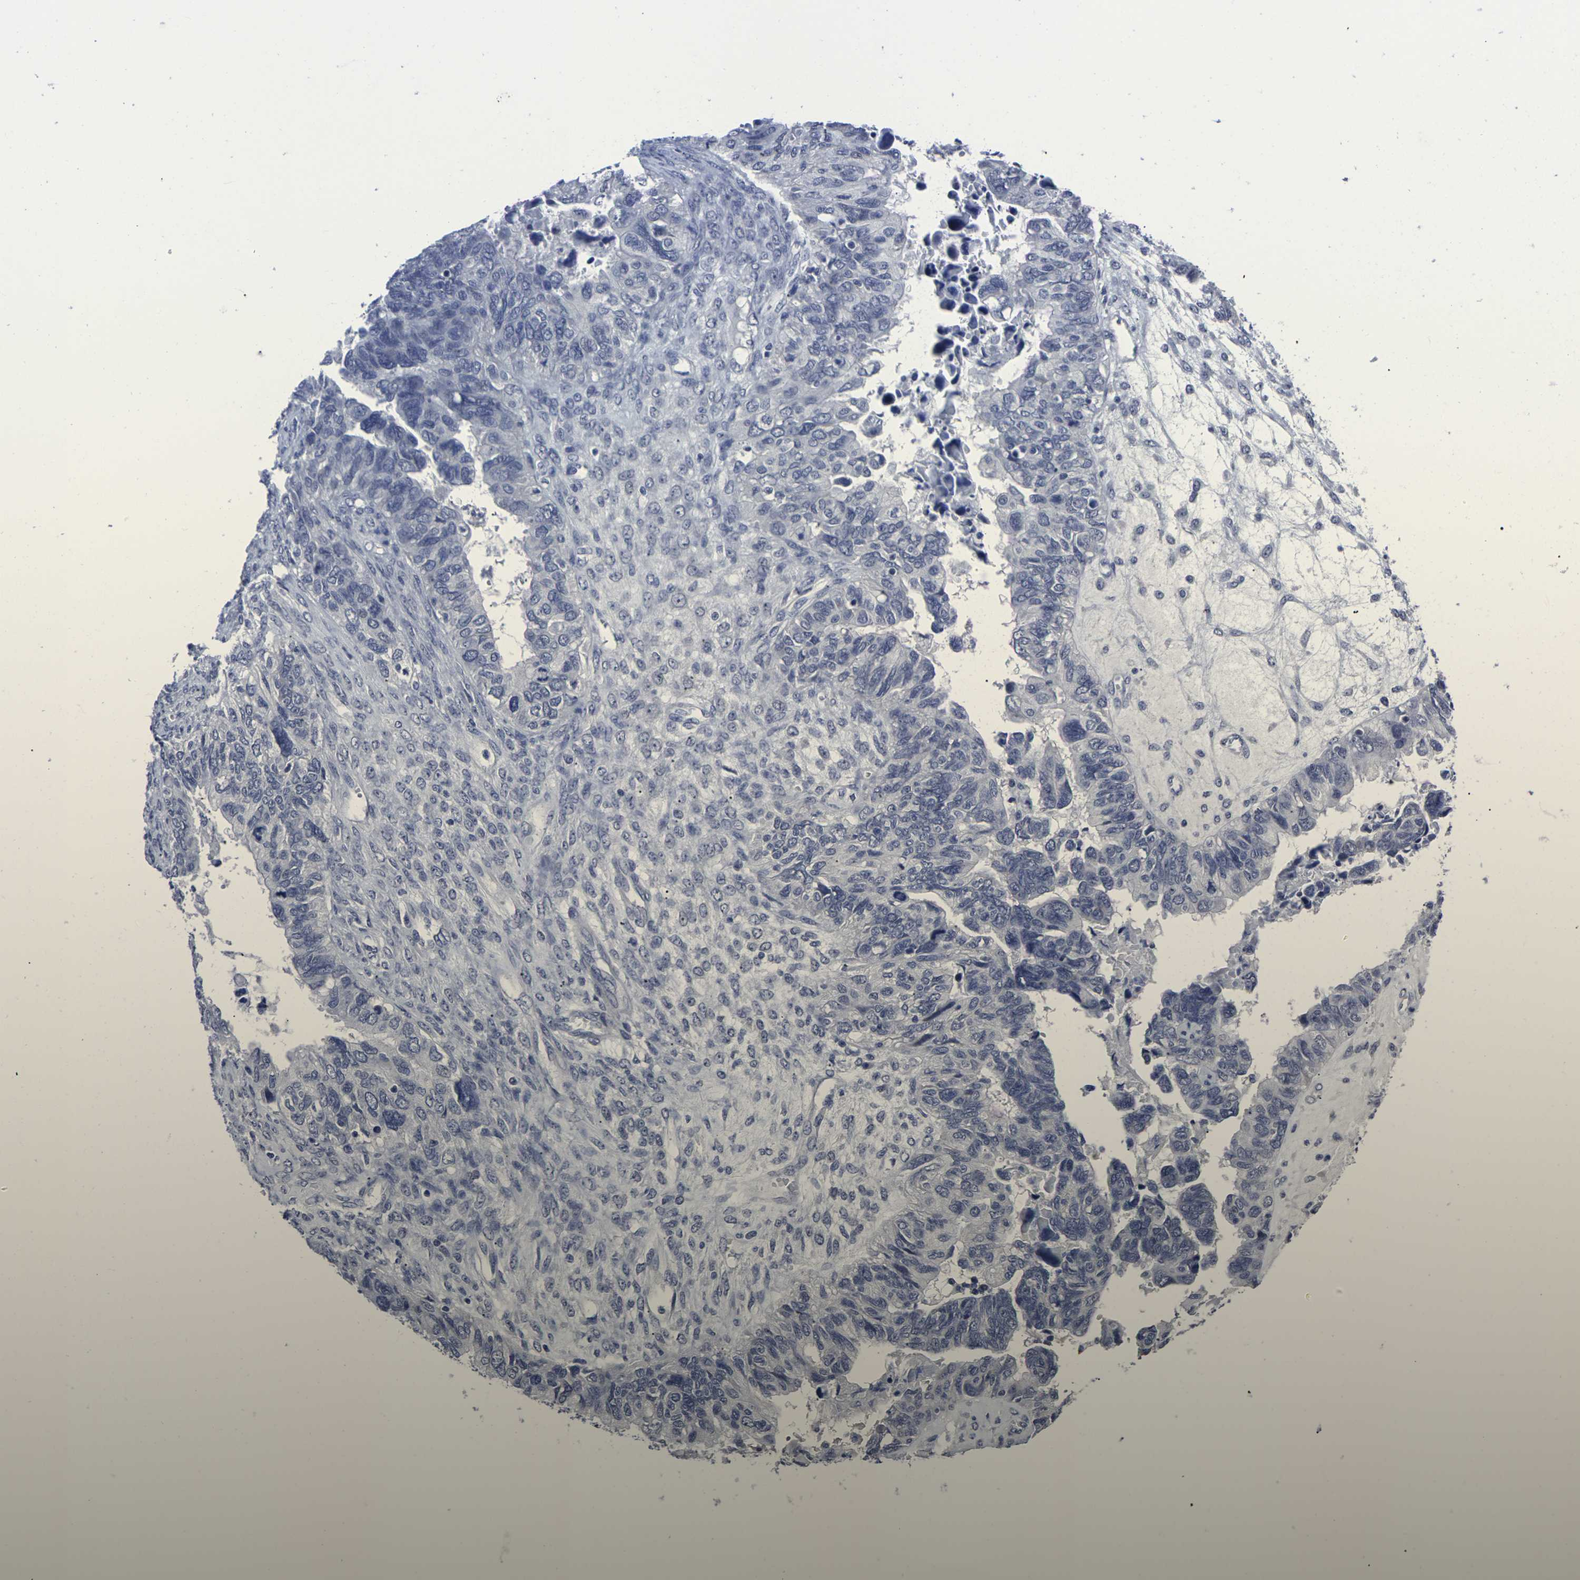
{"staining": {"intensity": "negative", "quantity": "none", "location": "none"}, "tissue": "ovarian cancer", "cell_type": "Tumor cells", "image_type": "cancer", "snomed": [{"axis": "morphology", "description": "Cystadenocarcinoma, serous, NOS"}, {"axis": "topography", "description": "Ovary"}], "caption": "Immunohistochemistry histopathology image of human ovarian serous cystadenocarcinoma stained for a protein (brown), which reveals no staining in tumor cells.", "gene": "MSANTD4", "patient": {"sex": "female", "age": 79}}